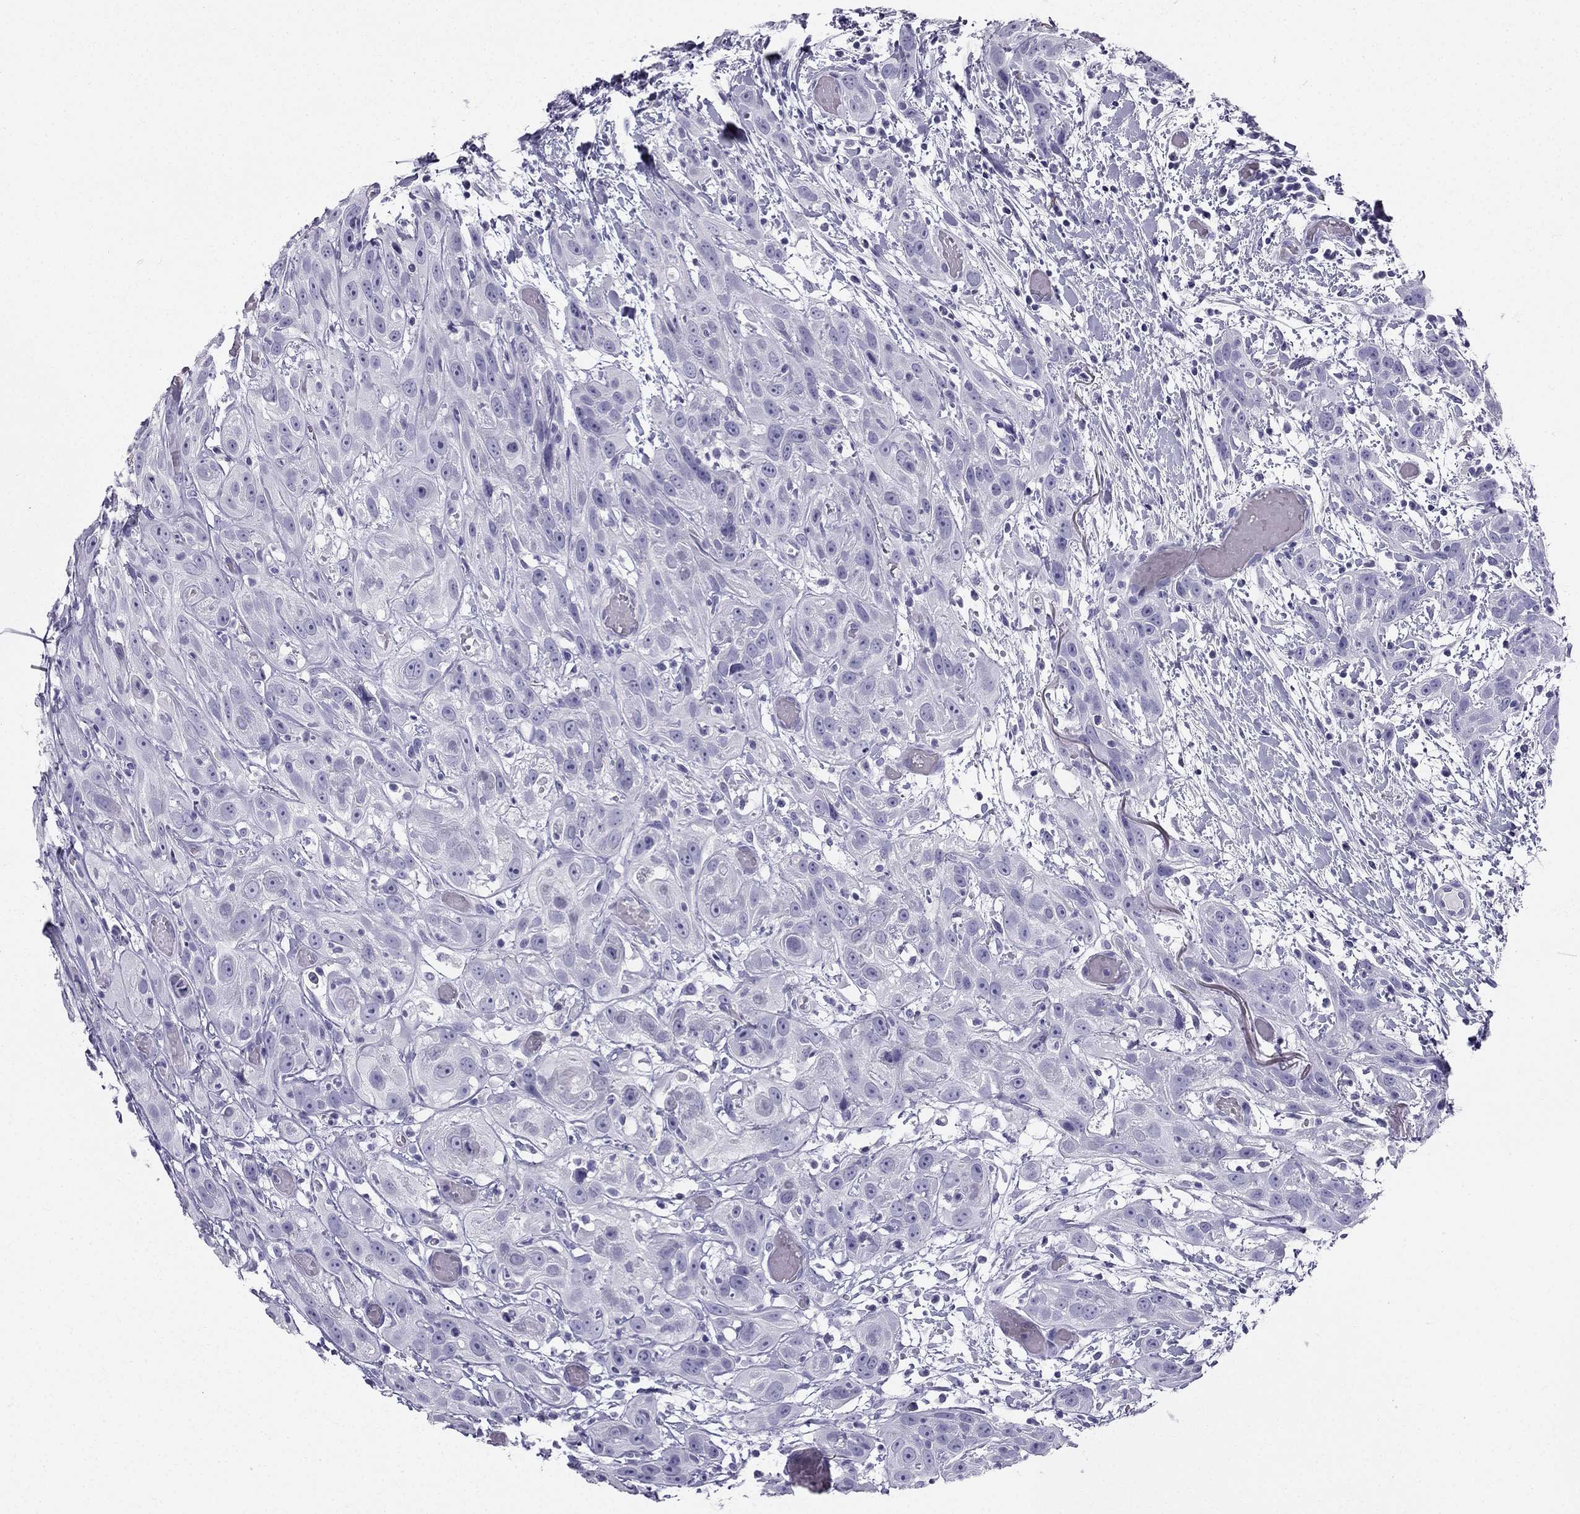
{"staining": {"intensity": "negative", "quantity": "none", "location": "none"}, "tissue": "head and neck cancer", "cell_type": "Tumor cells", "image_type": "cancer", "snomed": [{"axis": "morphology", "description": "Normal tissue, NOS"}, {"axis": "morphology", "description": "Squamous cell carcinoma, NOS"}, {"axis": "topography", "description": "Oral tissue"}, {"axis": "topography", "description": "Salivary gland"}, {"axis": "topography", "description": "Head-Neck"}], "caption": "The image exhibits no staining of tumor cells in squamous cell carcinoma (head and neck).", "gene": "TFF3", "patient": {"sex": "female", "age": 62}}